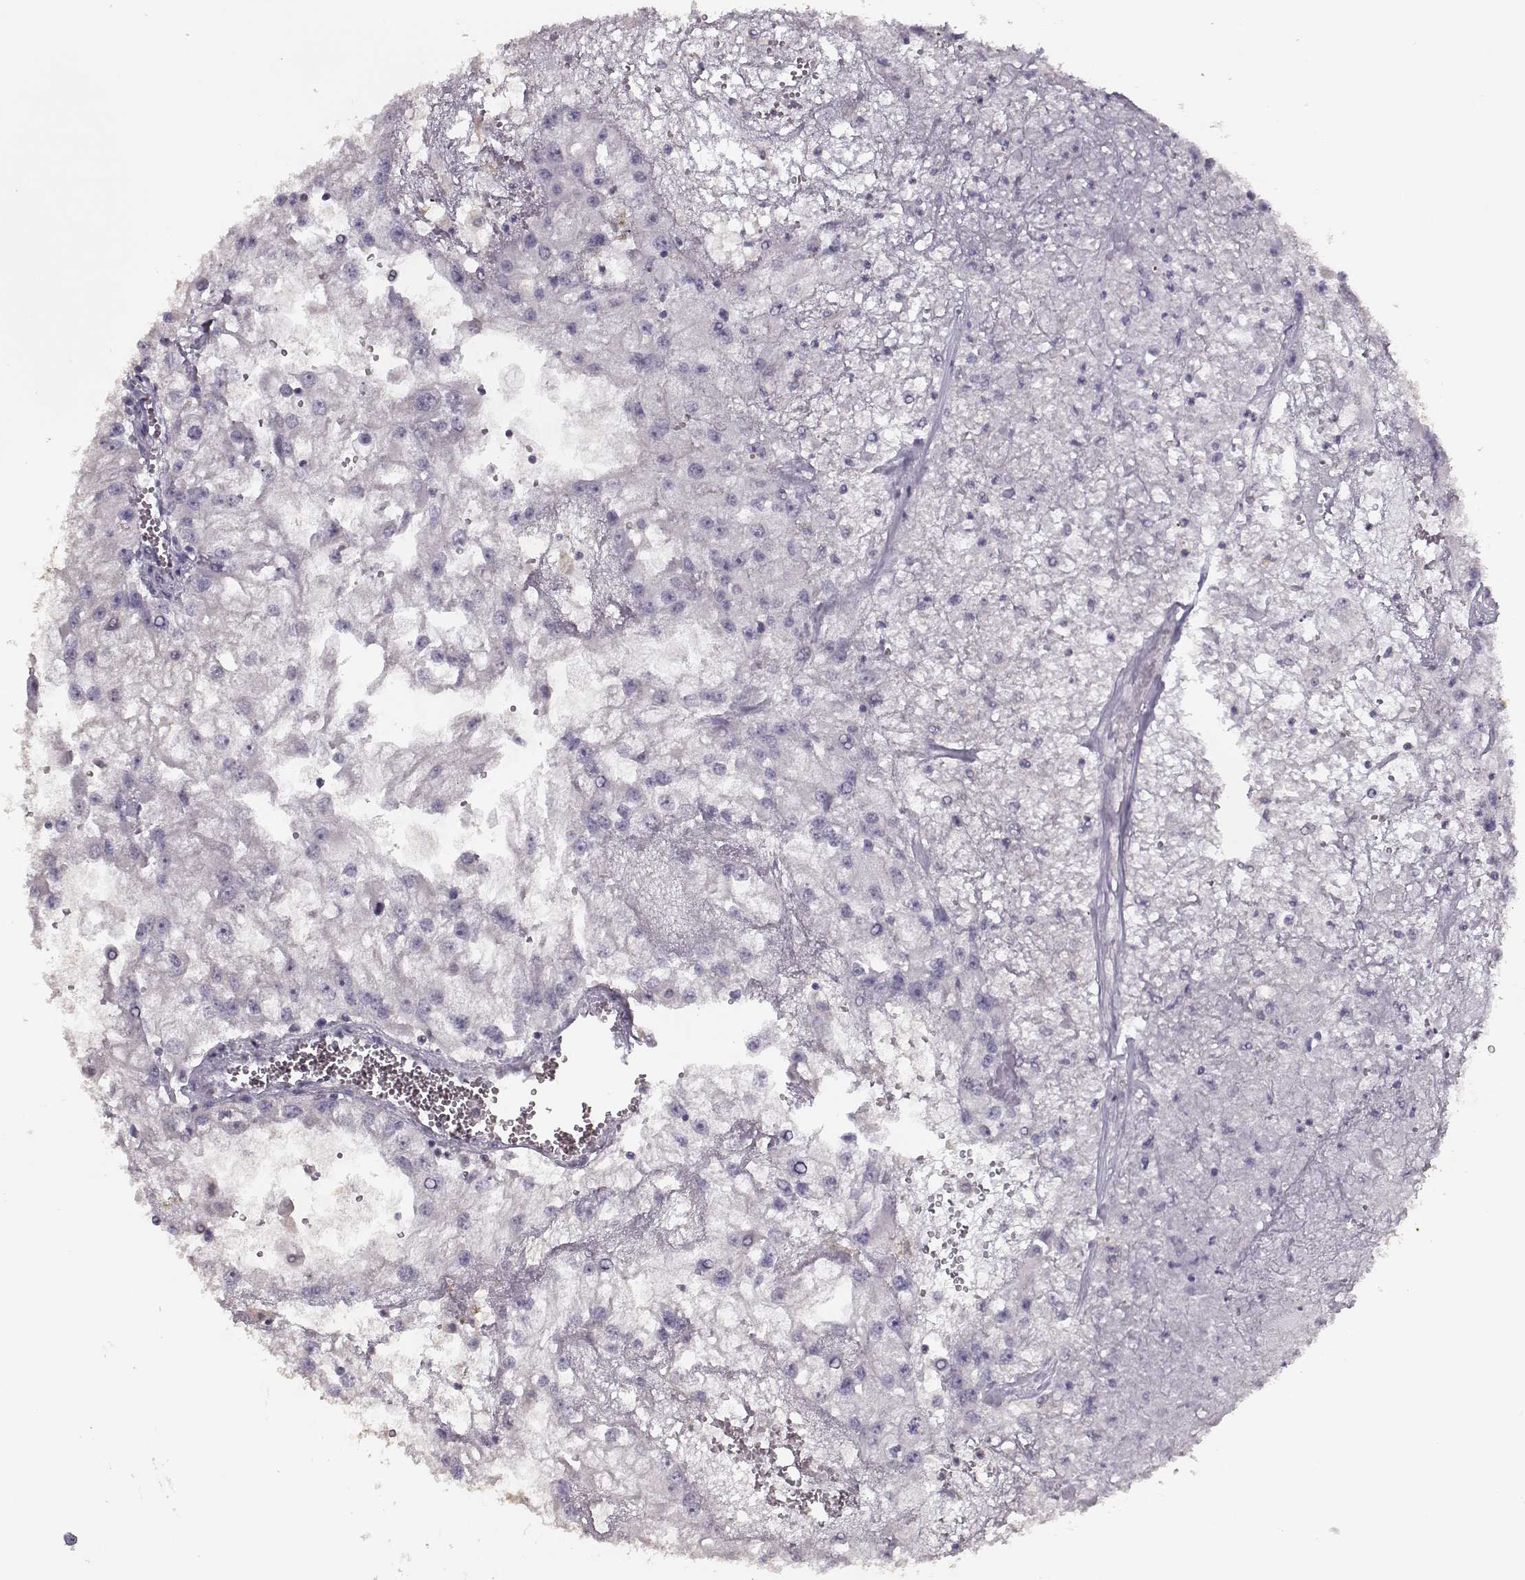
{"staining": {"intensity": "negative", "quantity": "none", "location": "none"}, "tissue": "renal cancer", "cell_type": "Tumor cells", "image_type": "cancer", "snomed": [{"axis": "morphology", "description": "Adenocarcinoma, NOS"}, {"axis": "topography", "description": "Kidney"}], "caption": "An immunohistochemistry photomicrograph of renal adenocarcinoma is shown. There is no staining in tumor cells of renal adenocarcinoma.", "gene": "UROC1", "patient": {"sex": "male", "age": 59}}